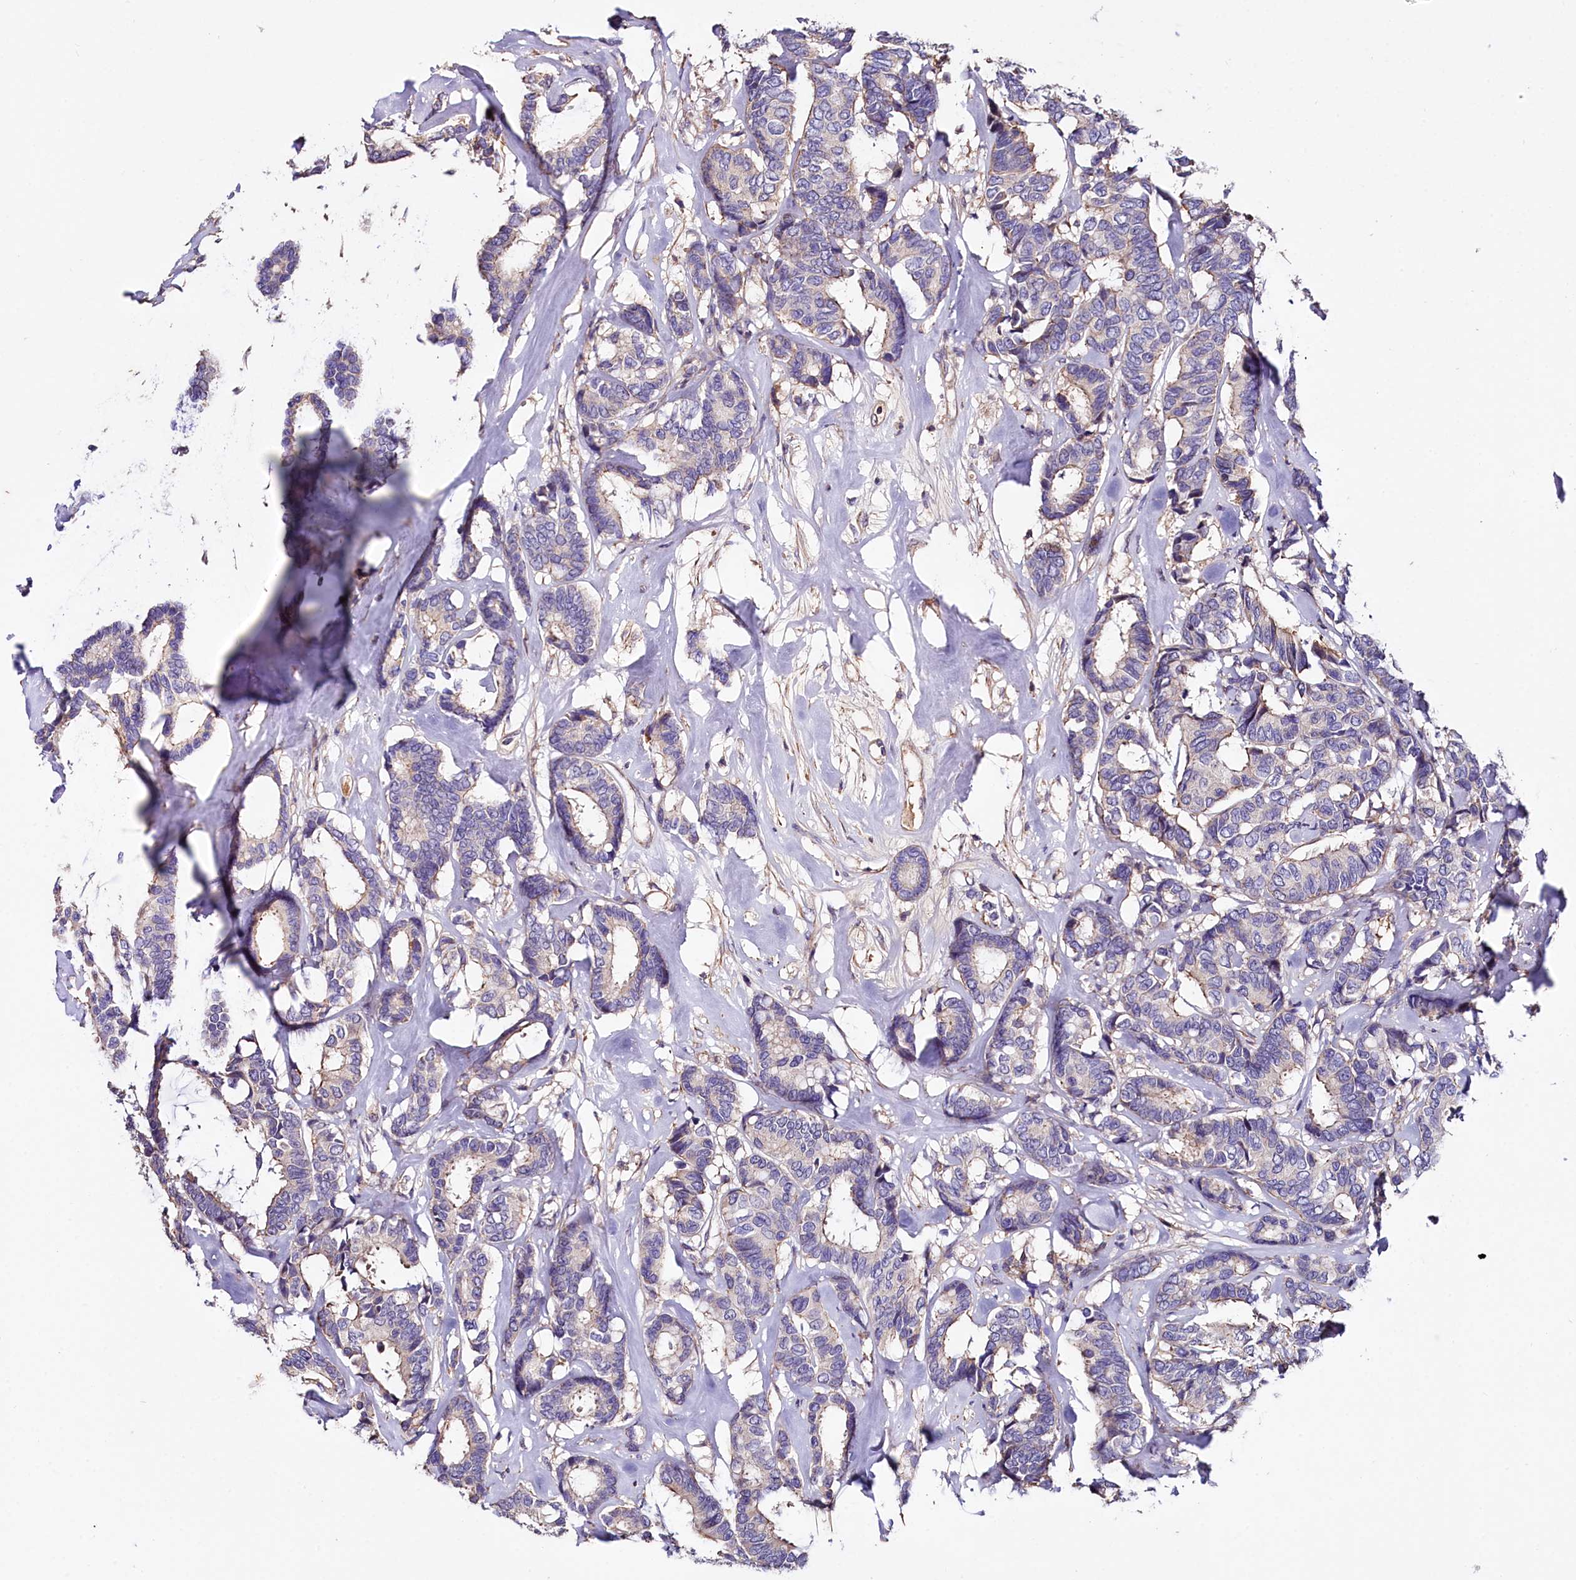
{"staining": {"intensity": "weak", "quantity": "25%-75%", "location": "cytoplasmic/membranous"}, "tissue": "breast cancer", "cell_type": "Tumor cells", "image_type": "cancer", "snomed": [{"axis": "morphology", "description": "Duct carcinoma"}, {"axis": "topography", "description": "Breast"}], "caption": "Immunohistochemistry image of neoplastic tissue: breast infiltrating ductal carcinoma stained using immunohistochemistry displays low levels of weak protein expression localized specifically in the cytoplasmic/membranous of tumor cells, appearing as a cytoplasmic/membranous brown color.", "gene": "RPUSD3", "patient": {"sex": "female", "age": 87}}